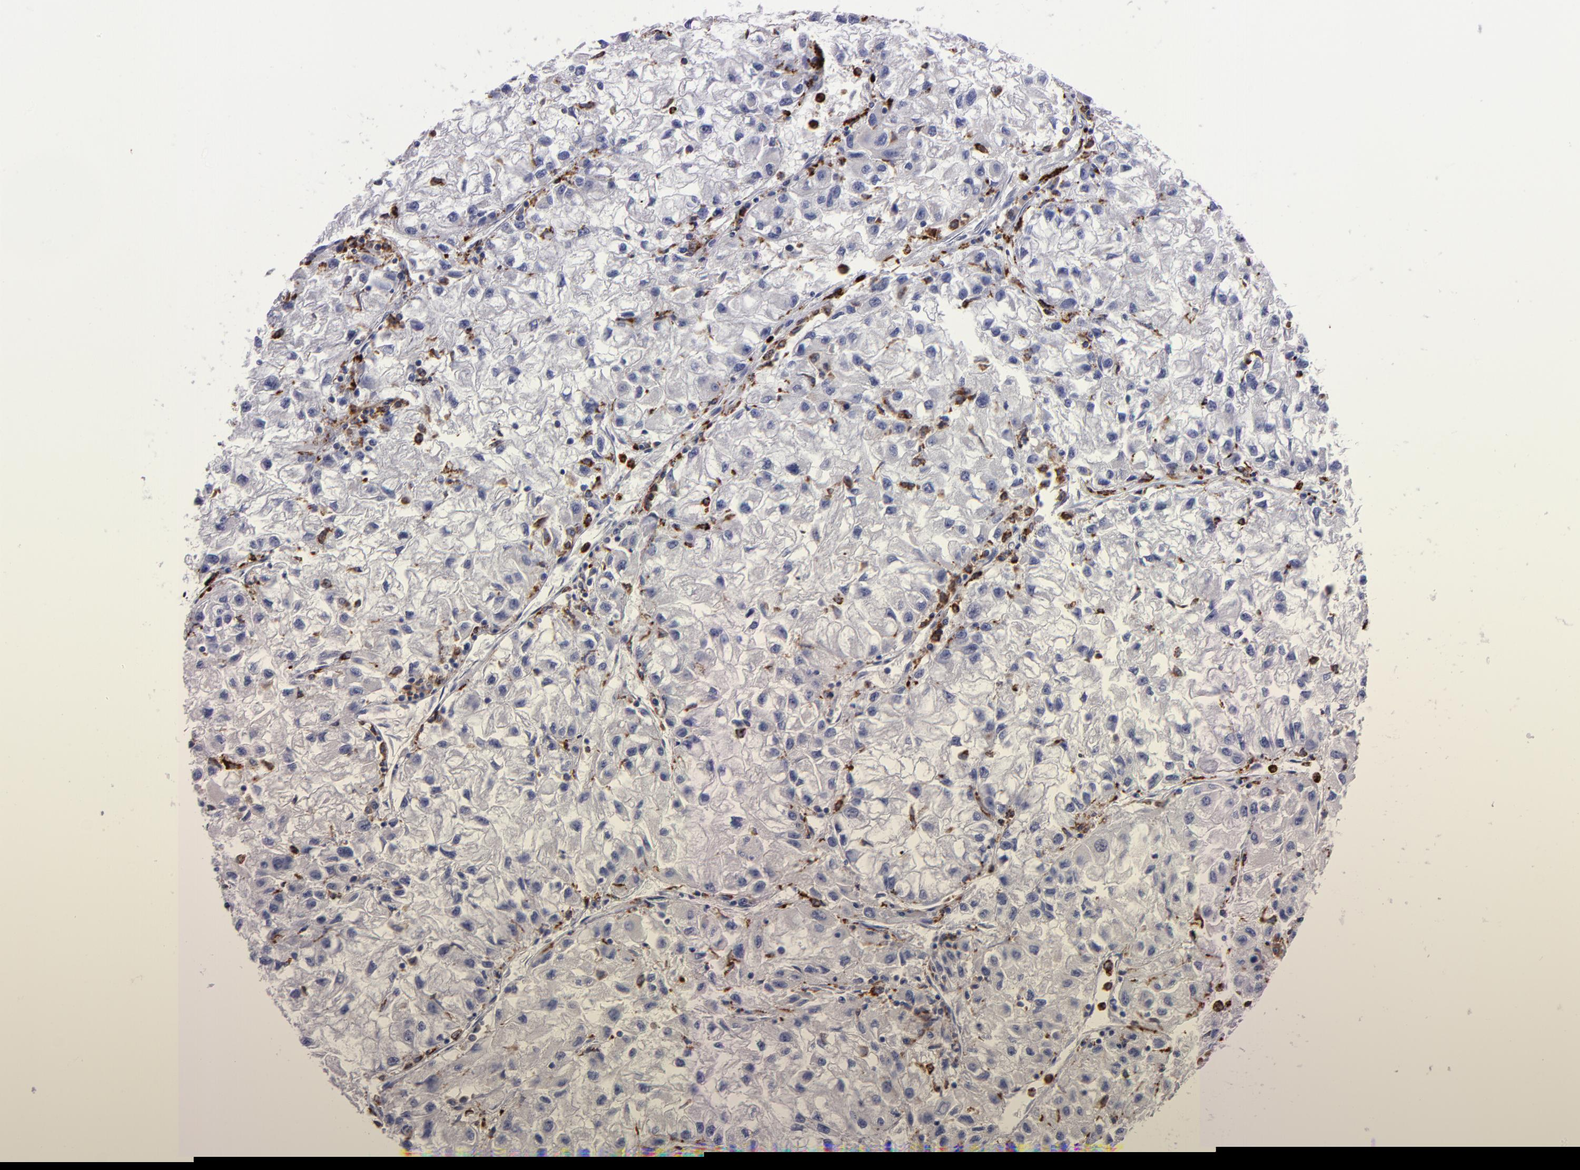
{"staining": {"intensity": "weak", "quantity": "25%-75%", "location": "cytoplasmic/membranous"}, "tissue": "renal cancer", "cell_type": "Tumor cells", "image_type": "cancer", "snomed": [{"axis": "morphology", "description": "Adenocarcinoma, NOS"}, {"axis": "topography", "description": "Kidney"}], "caption": "The micrograph displays a brown stain indicating the presence of a protein in the cytoplasmic/membranous of tumor cells in renal cancer.", "gene": "CTSS", "patient": {"sex": "male", "age": 59}}